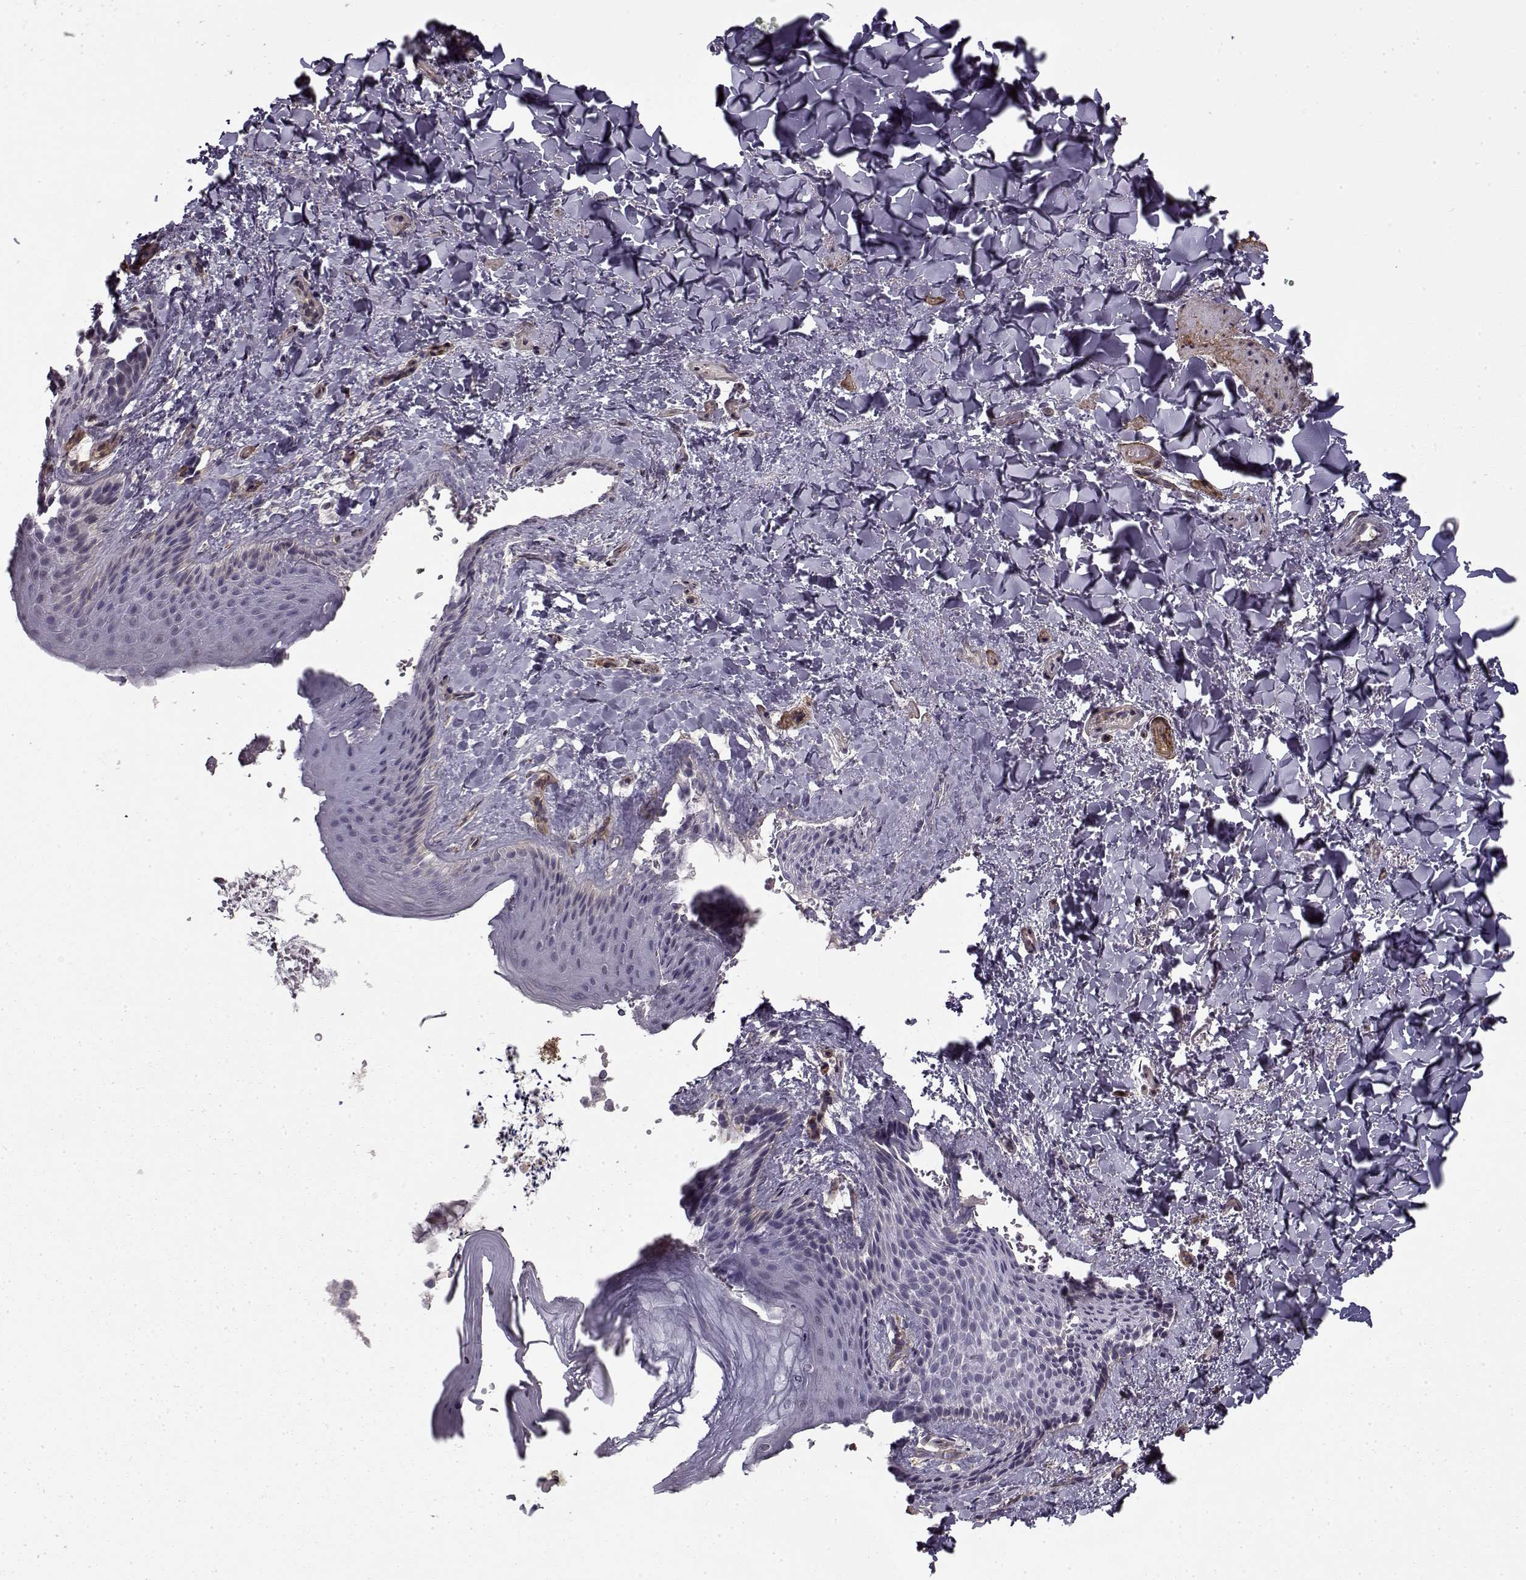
{"staining": {"intensity": "negative", "quantity": "none", "location": "none"}, "tissue": "skin", "cell_type": "Epidermal cells", "image_type": "normal", "snomed": [{"axis": "morphology", "description": "Normal tissue, NOS"}, {"axis": "topography", "description": "Anal"}], "caption": "Immunohistochemistry (IHC) micrograph of unremarkable skin: skin stained with DAB demonstrates no significant protein expression in epidermal cells.", "gene": "LAMB2", "patient": {"sex": "male", "age": 36}}